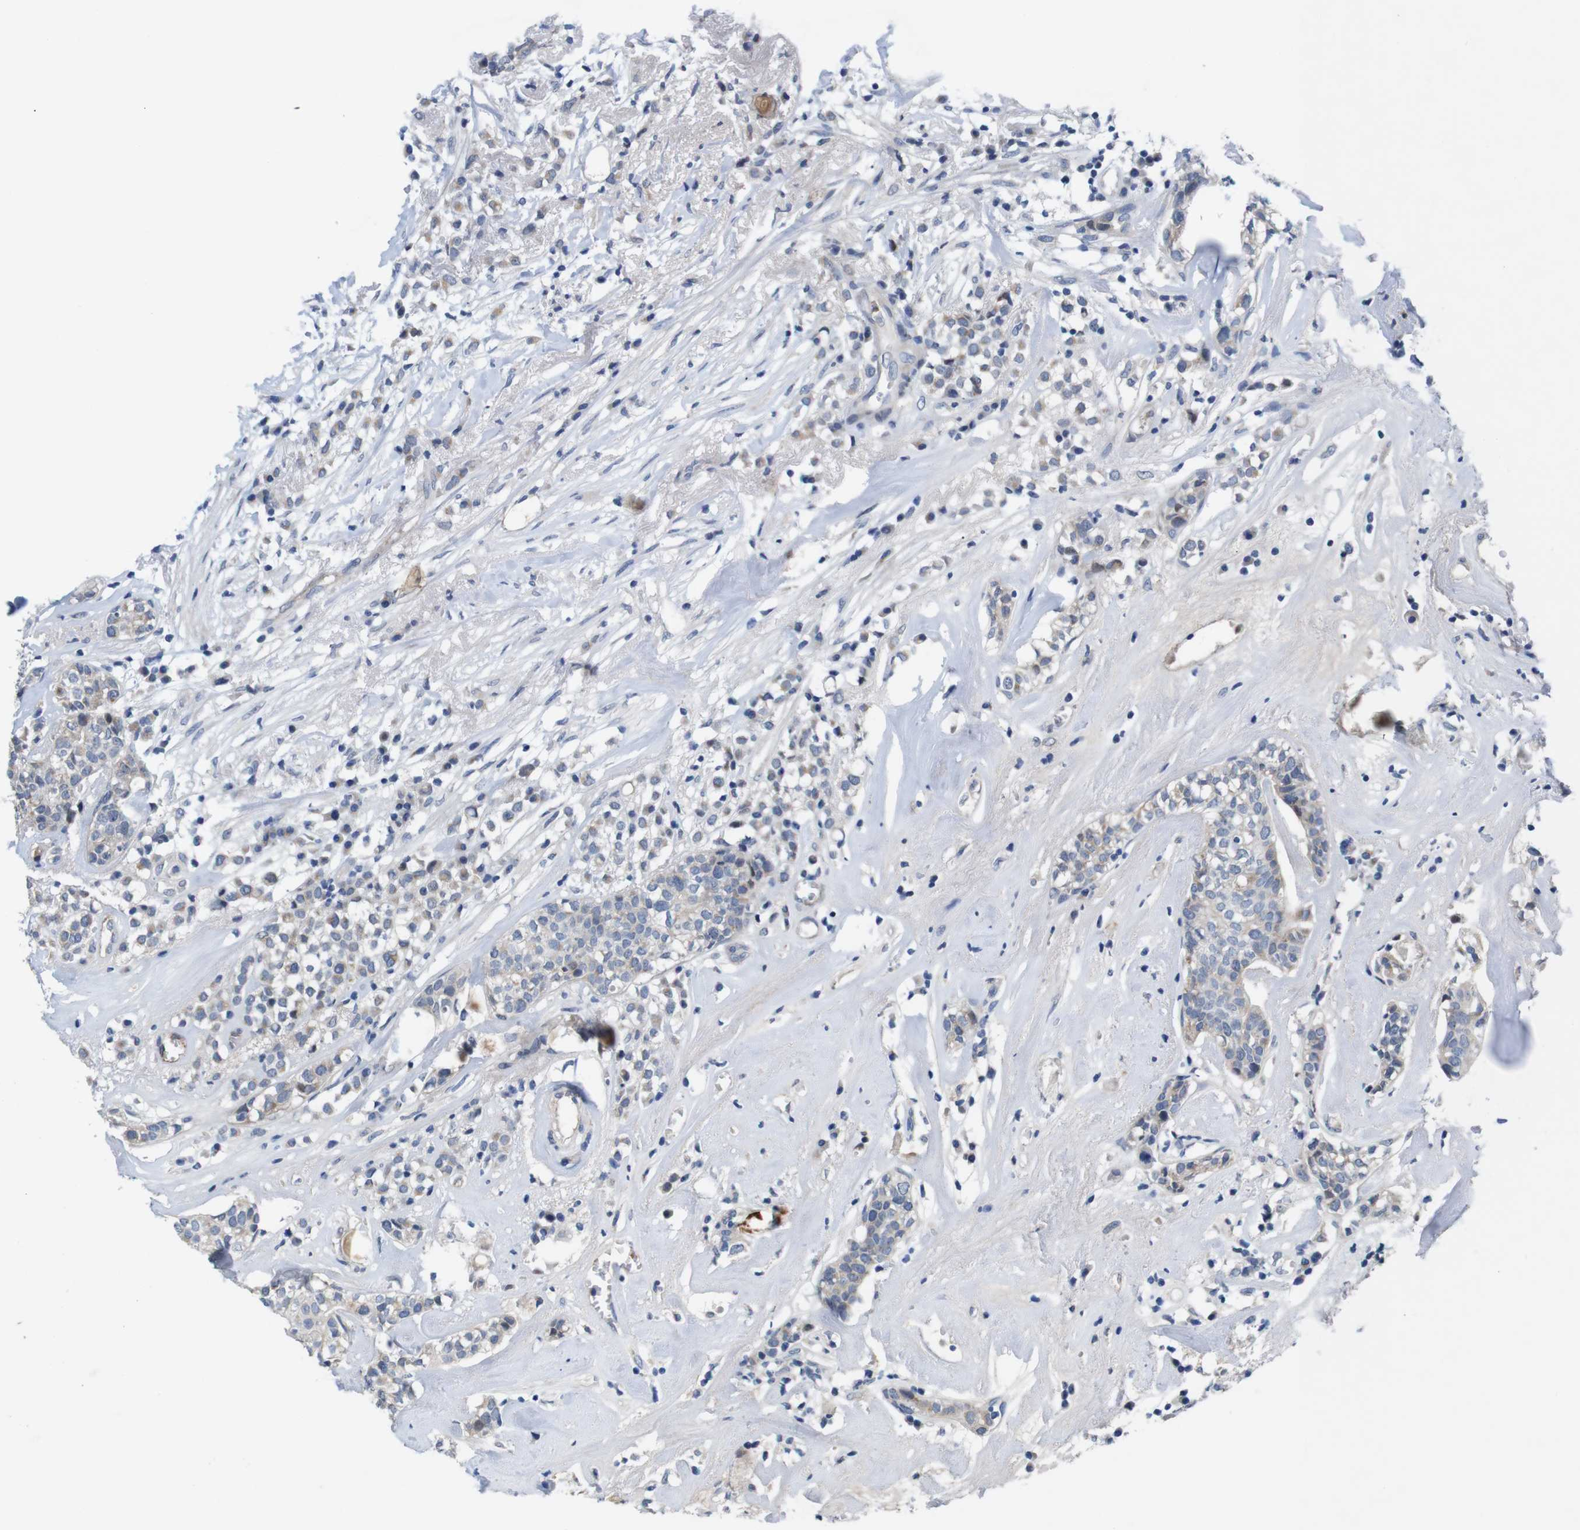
{"staining": {"intensity": "weak", "quantity": "25%-75%", "location": "cytoplasmic/membranous"}, "tissue": "head and neck cancer", "cell_type": "Tumor cells", "image_type": "cancer", "snomed": [{"axis": "morphology", "description": "Adenocarcinoma, NOS"}, {"axis": "topography", "description": "Salivary gland"}, {"axis": "topography", "description": "Head-Neck"}], "caption": "Weak cytoplasmic/membranous protein expression is seen in approximately 25%-75% of tumor cells in head and neck adenocarcinoma.", "gene": "C1RL", "patient": {"sex": "female", "age": 65}}